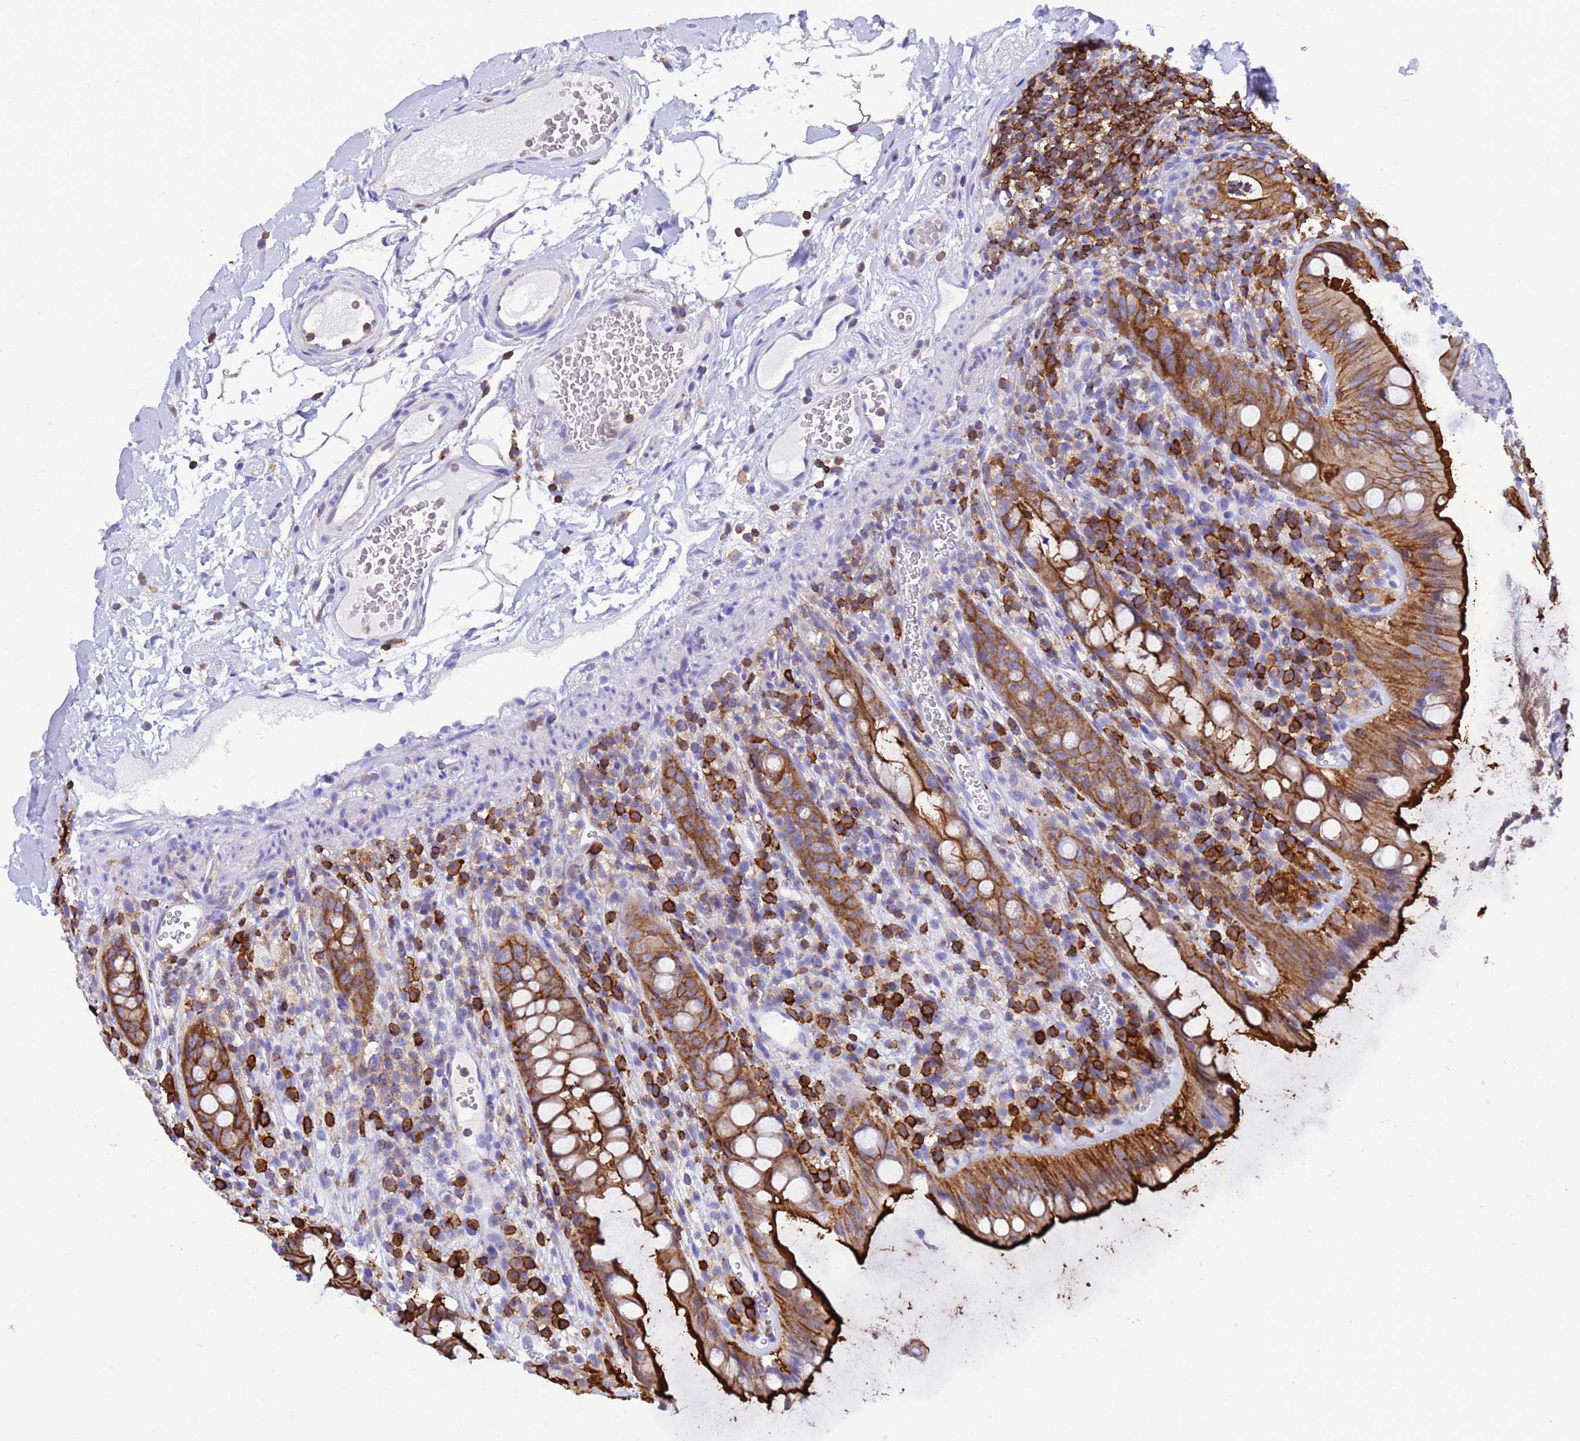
{"staining": {"intensity": "strong", "quantity": ">75%", "location": "cytoplasmic/membranous"}, "tissue": "rectum", "cell_type": "Glandular cells", "image_type": "normal", "snomed": [{"axis": "morphology", "description": "Normal tissue, NOS"}, {"axis": "topography", "description": "Rectum"}], "caption": "IHC histopathology image of normal rectum: rectum stained using immunohistochemistry (IHC) demonstrates high levels of strong protein expression localized specifically in the cytoplasmic/membranous of glandular cells, appearing as a cytoplasmic/membranous brown color.", "gene": "EZR", "patient": {"sex": "female", "age": 57}}